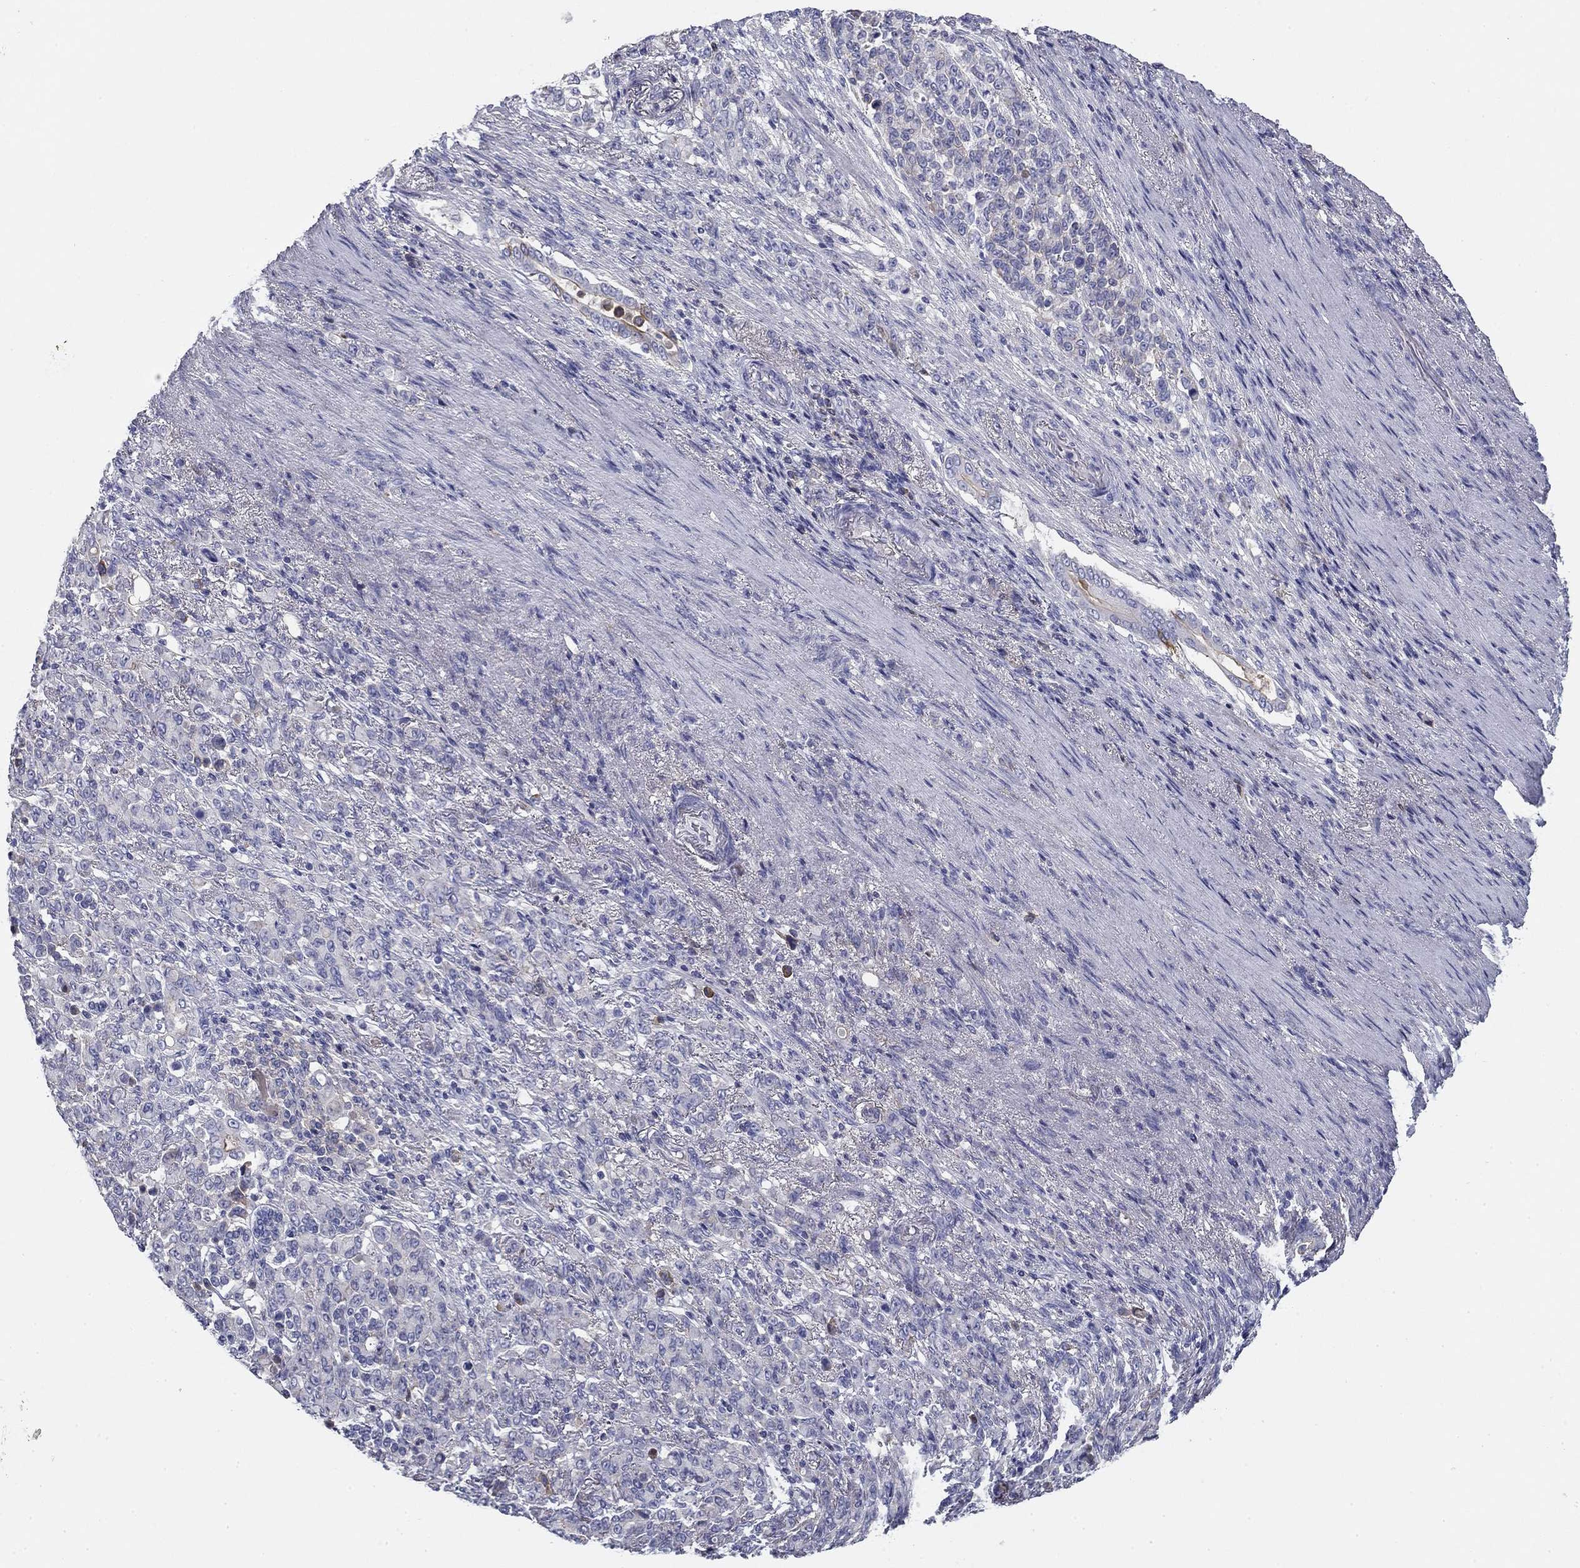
{"staining": {"intensity": "negative", "quantity": "none", "location": "none"}, "tissue": "stomach cancer", "cell_type": "Tumor cells", "image_type": "cancer", "snomed": [{"axis": "morphology", "description": "Normal tissue, NOS"}, {"axis": "morphology", "description": "Adenocarcinoma, NOS"}, {"axis": "topography", "description": "Stomach"}], "caption": "High magnification brightfield microscopy of stomach cancer stained with DAB (brown) and counterstained with hematoxylin (blue): tumor cells show no significant staining.", "gene": "CPLX4", "patient": {"sex": "female", "age": 79}}